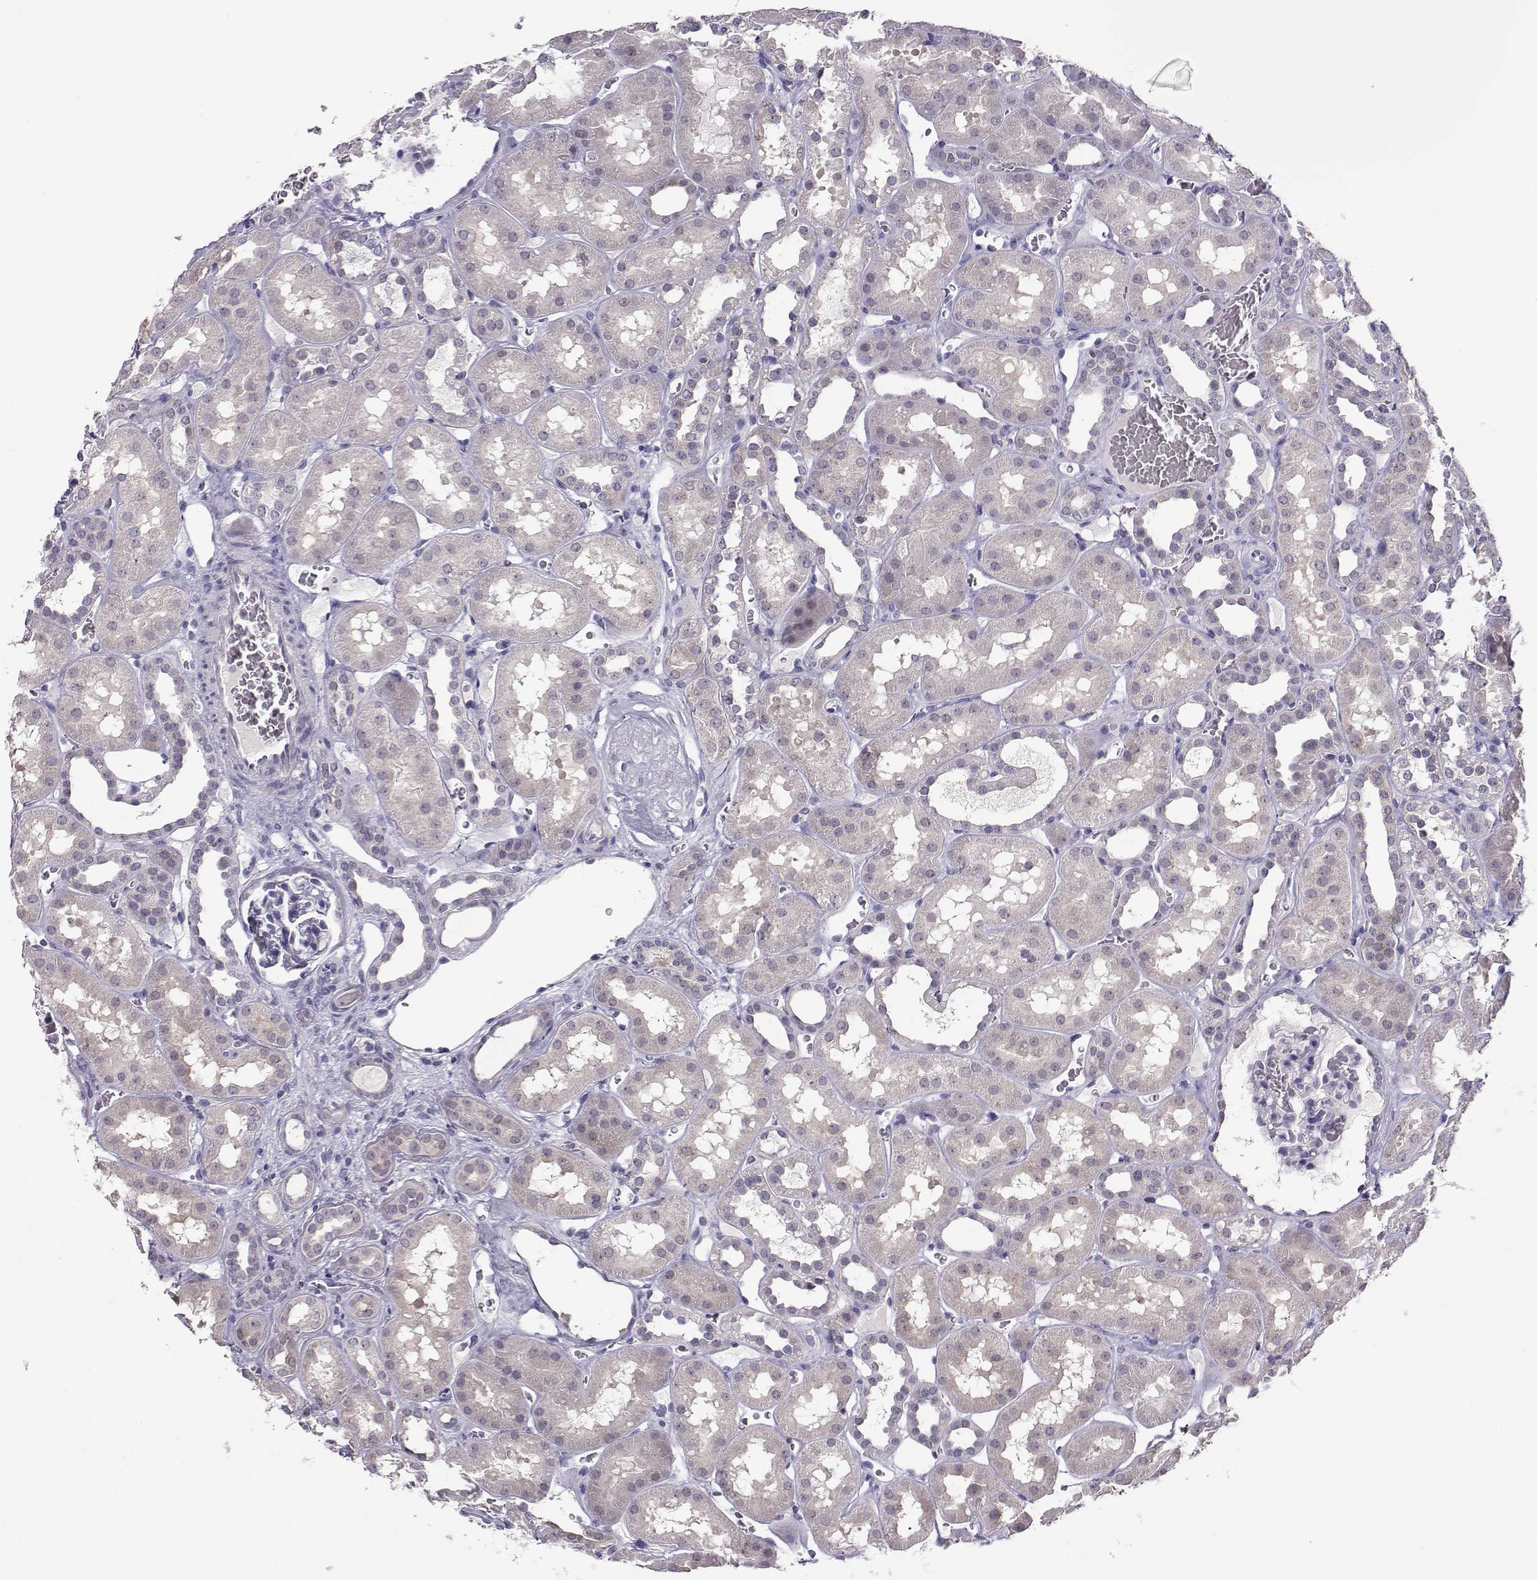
{"staining": {"intensity": "negative", "quantity": "none", "location": "none"}, "tissue": "kidney", "cell_type": "Cells in glomeruli", "image_type": "normal", "snomed": [{"axis": "morphology", "description": "Normal tissue, NOS"}, {"axis": "topography", "description": "Kidney"}], "caption": "Photomicrograph shows no protein staining in cells in glomeruli of unremarkable kidney.", "gene": "MROH7", "patient": {"sex": "female", "age": 41}}